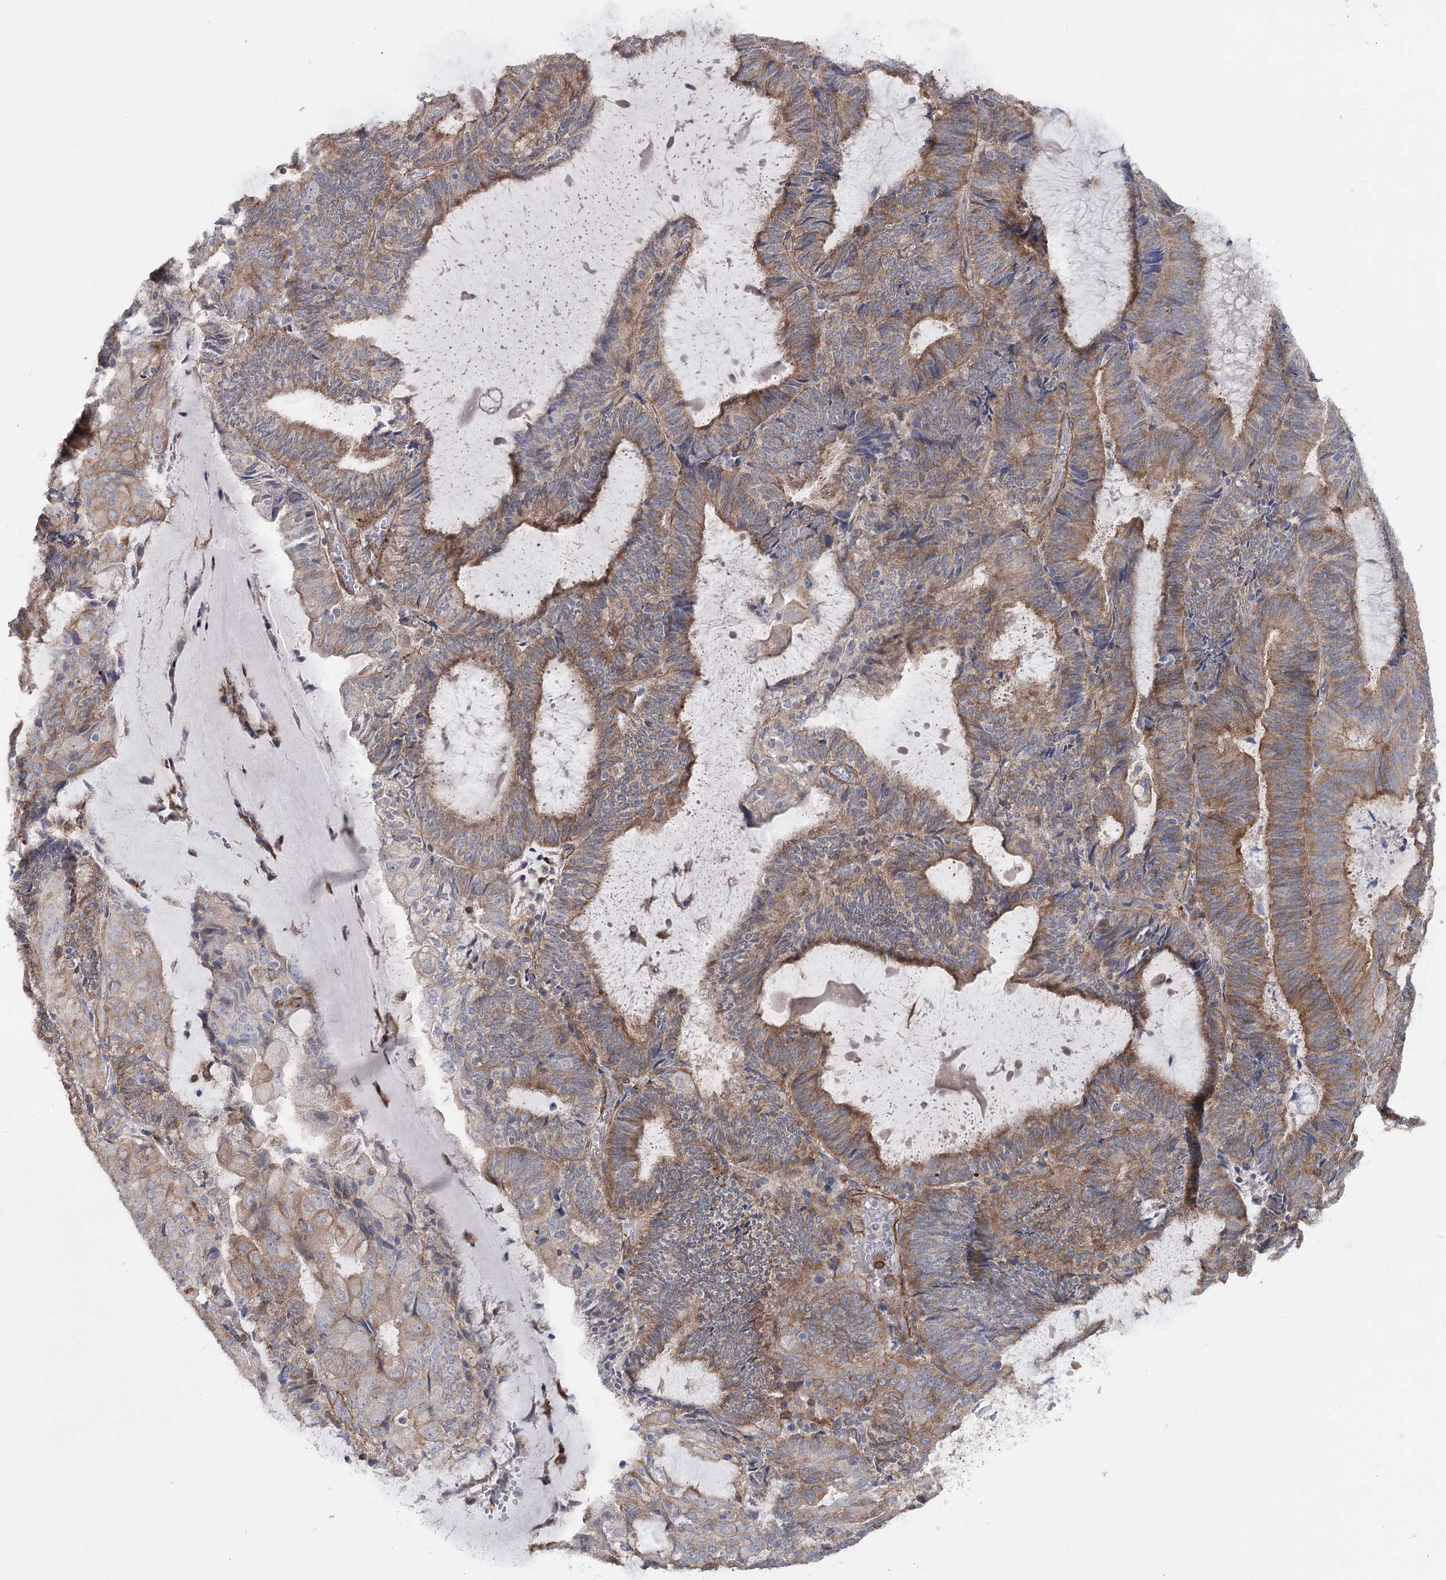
{"staining": {"intensity": "weak", "quantity": "25%-75%", "location": "cytoplasmic/membranous"}, "tissue": "endometrial cancer", "cell_type": "Tumor cells", "image_type": "cancer", "snomed": [{"axis": "morphology", "description": "Adenocarcinoma, NOS"}, {"axis": "topography", "description": "Endometrium"}], "caption": "This micrograph exhibits adenocarcinoma (endometrial) stained with immunohistochemistry (IHC) to label a protein in brown. The cytoplasmic/membranous of tumor cells show weak positivity for the protein. Nuclei are counter-stained blue.", "gene": "SYNPO2", "patient": {"sex": "female", "age": 81}}